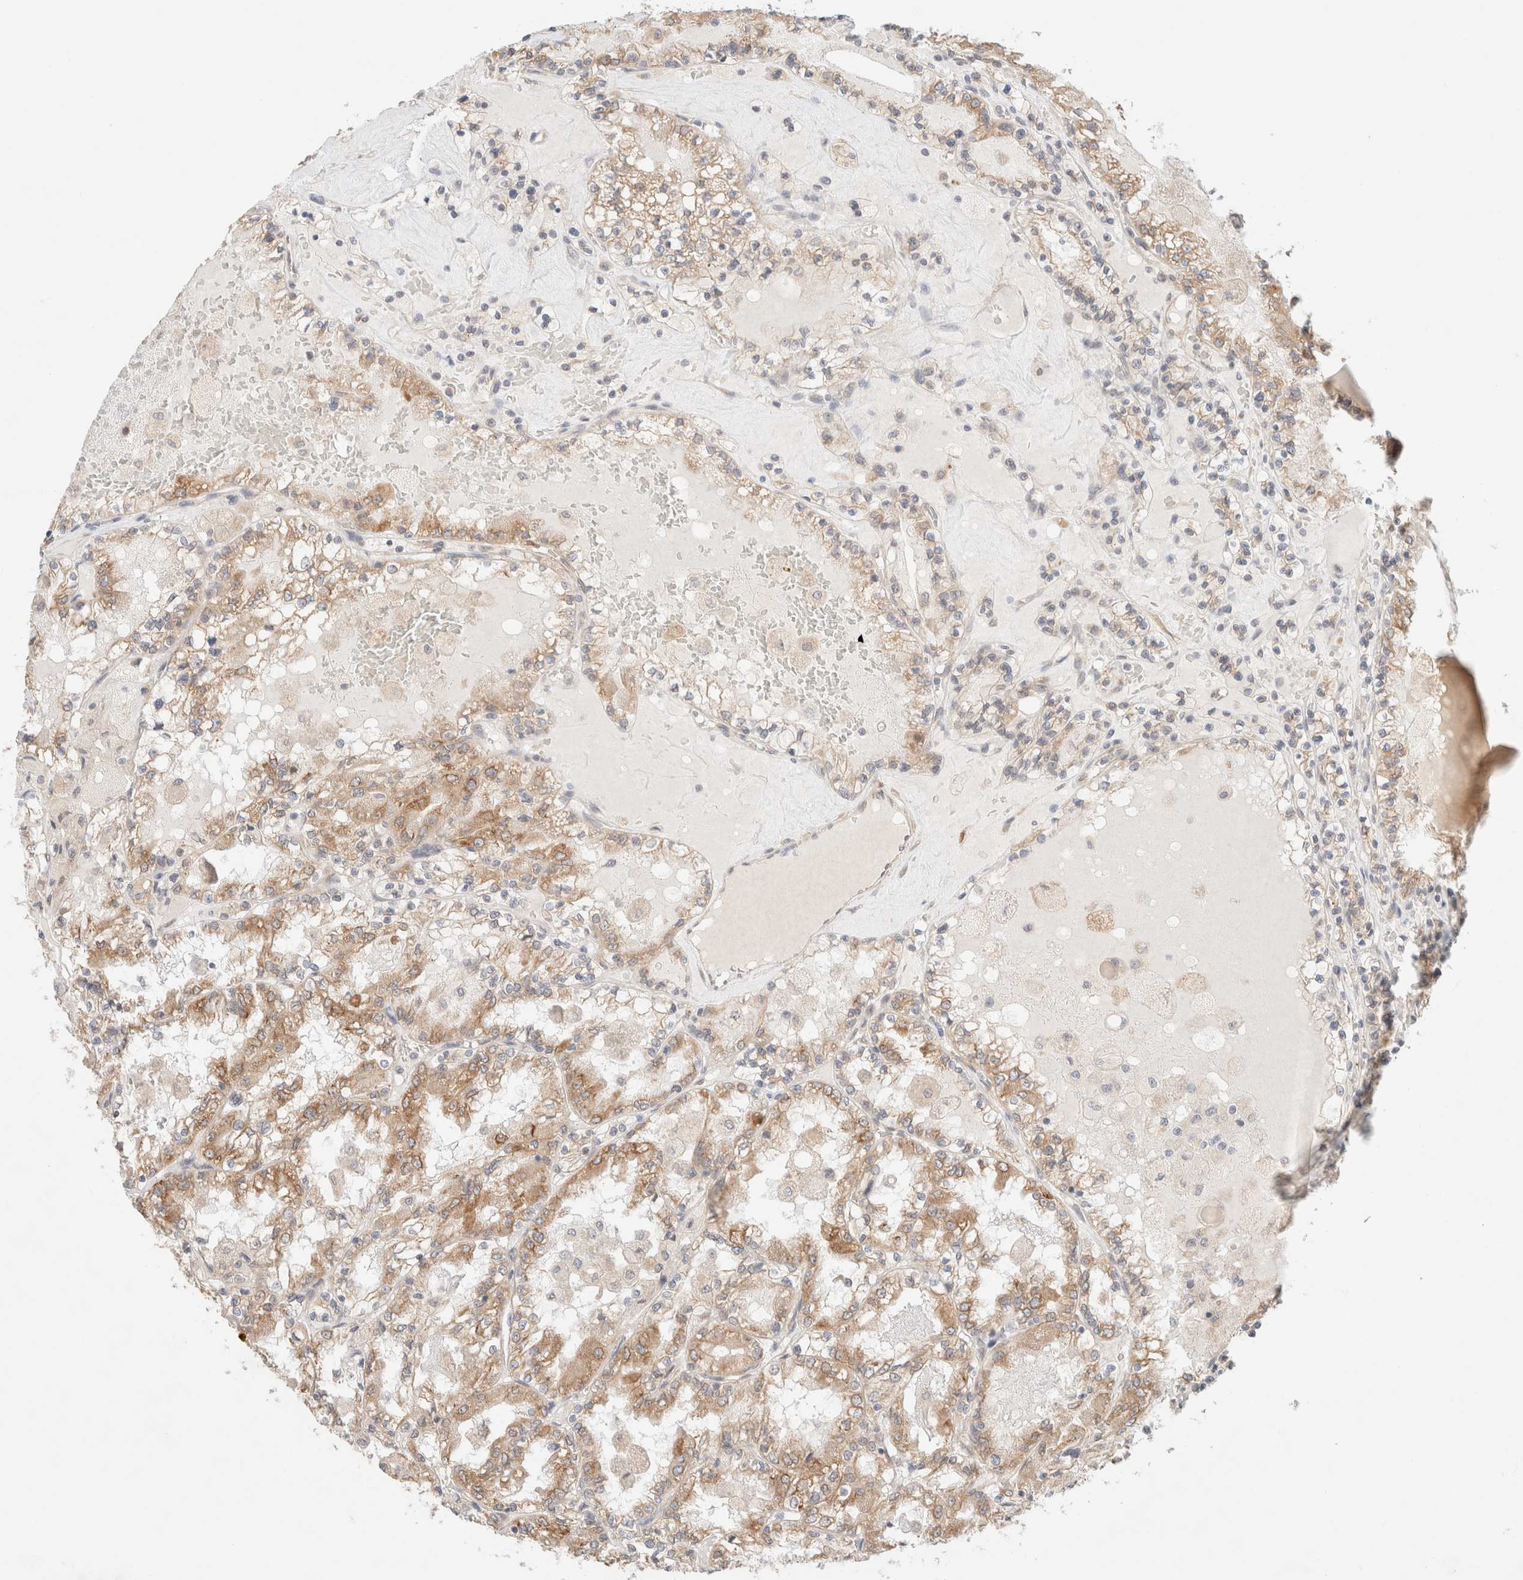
{"staining": {"intensity": "moderate", "quantity": ">75%", "location": "cytoplasmic/membranous"}, "tissue": "renal cancer", "cell_type": "Tumor cells", "image_type": "cancer", "snomed": [{"axis": "morphology", "description": "Adenocarcinoma, NOS"}, {"axis": "topography", "description": "Kidney"}], "caption": "The micrograph displays staining of adenocarcinoma (renal), revealing moderate cytoplasmic/membranous protein staining (brown color) within tumor cells. (Brightfield microscopy of DAB IHC at high magnification).", "gene": "RRP15", "patient": {"sex": "female", "age": 56}}